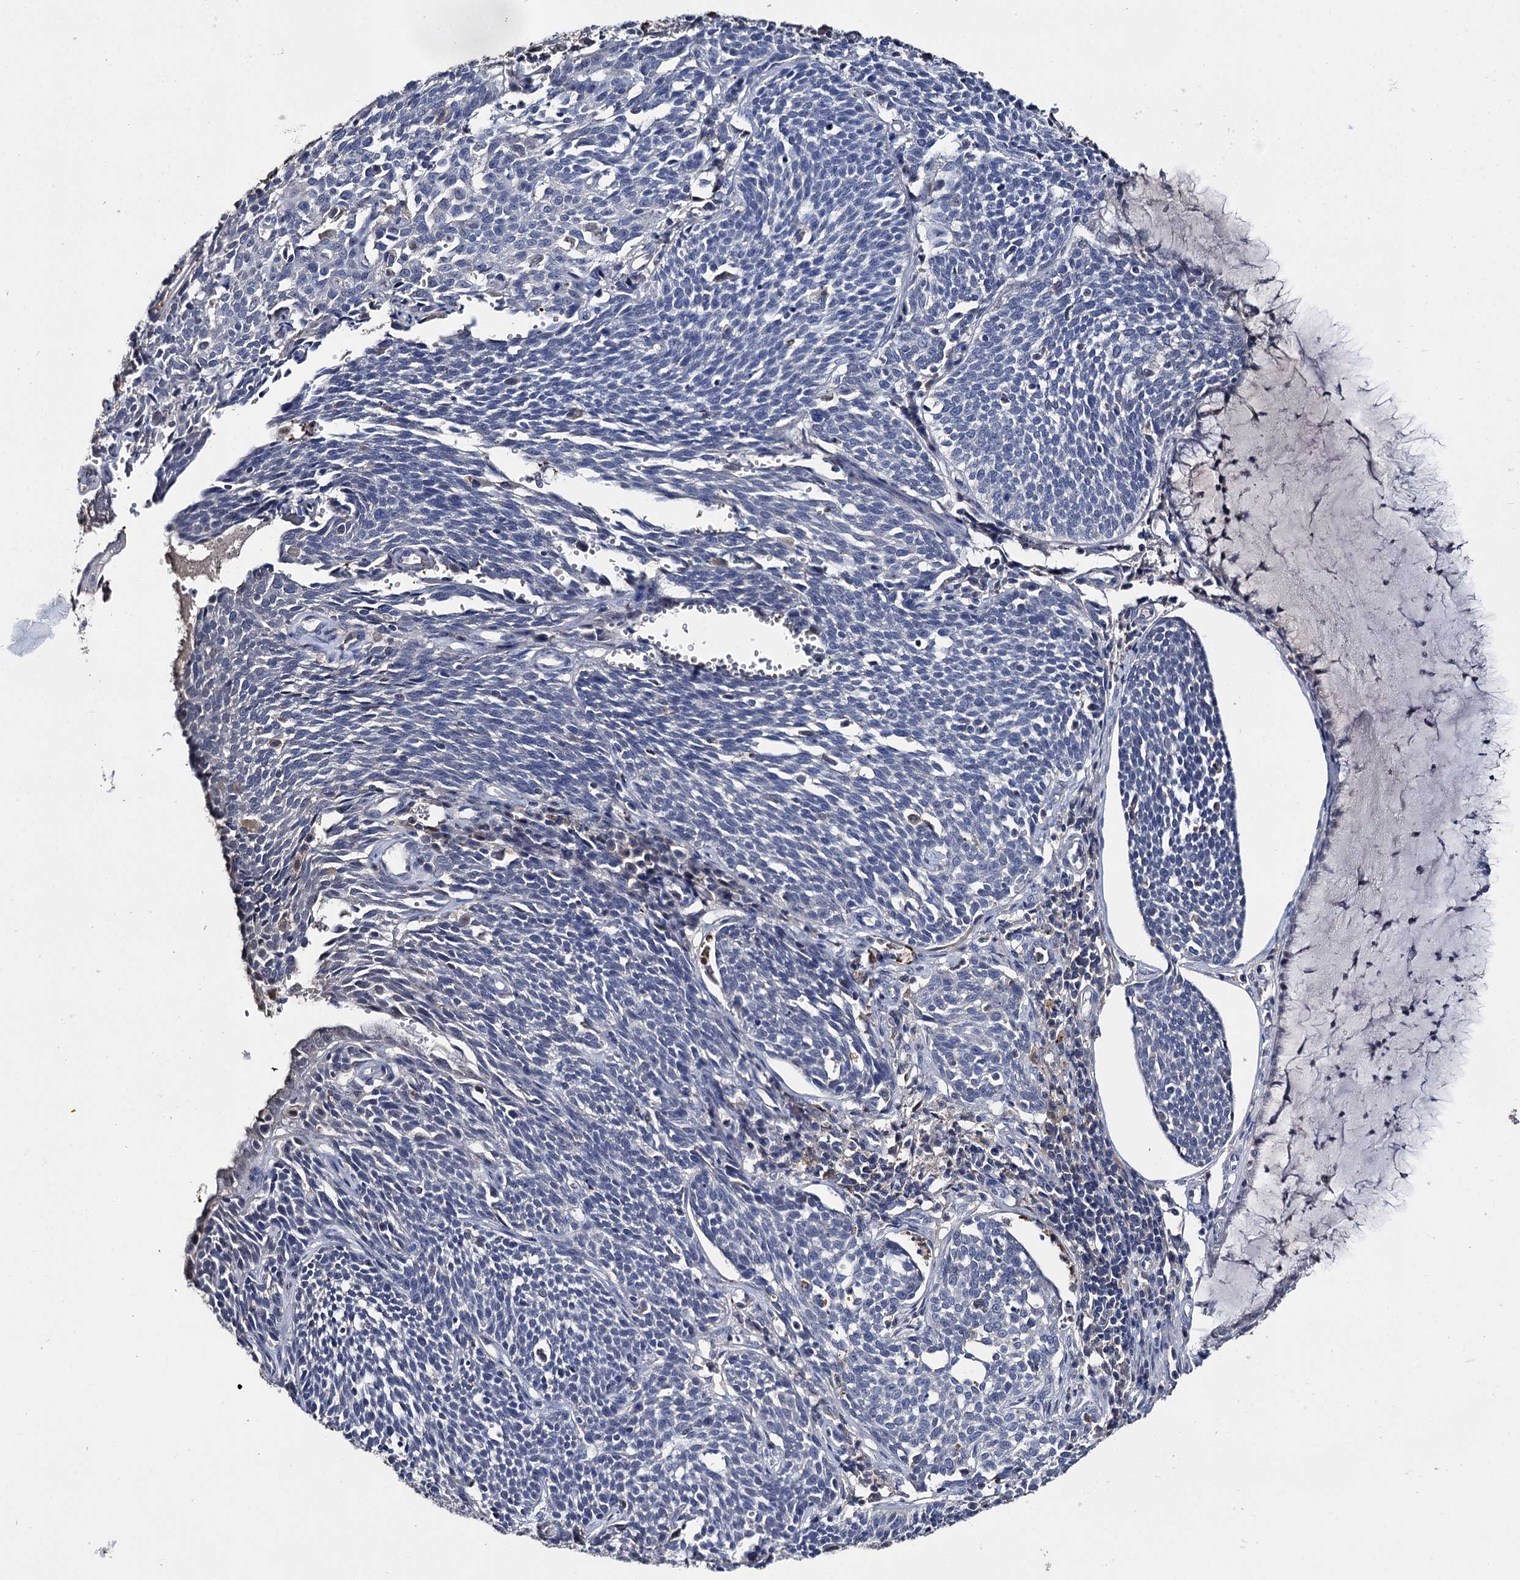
{"staining": {"intensity": "negative", "quantity": "none", "location": "none"}, "tissue": "cervical cancer", "cell_type": "Tumor cells", "image_type": "cancer", "snomed": [{"axis": "morphology", "description": "Squamous cell carcinoma, NOS"}, {"axis": "topography", "description": "Cervix"}], "caption": "Tumor cells are negative for protein expression in human cervical cancer.", "gene": "DNAH6", "patient": {"sex": "female", "age": 34}}